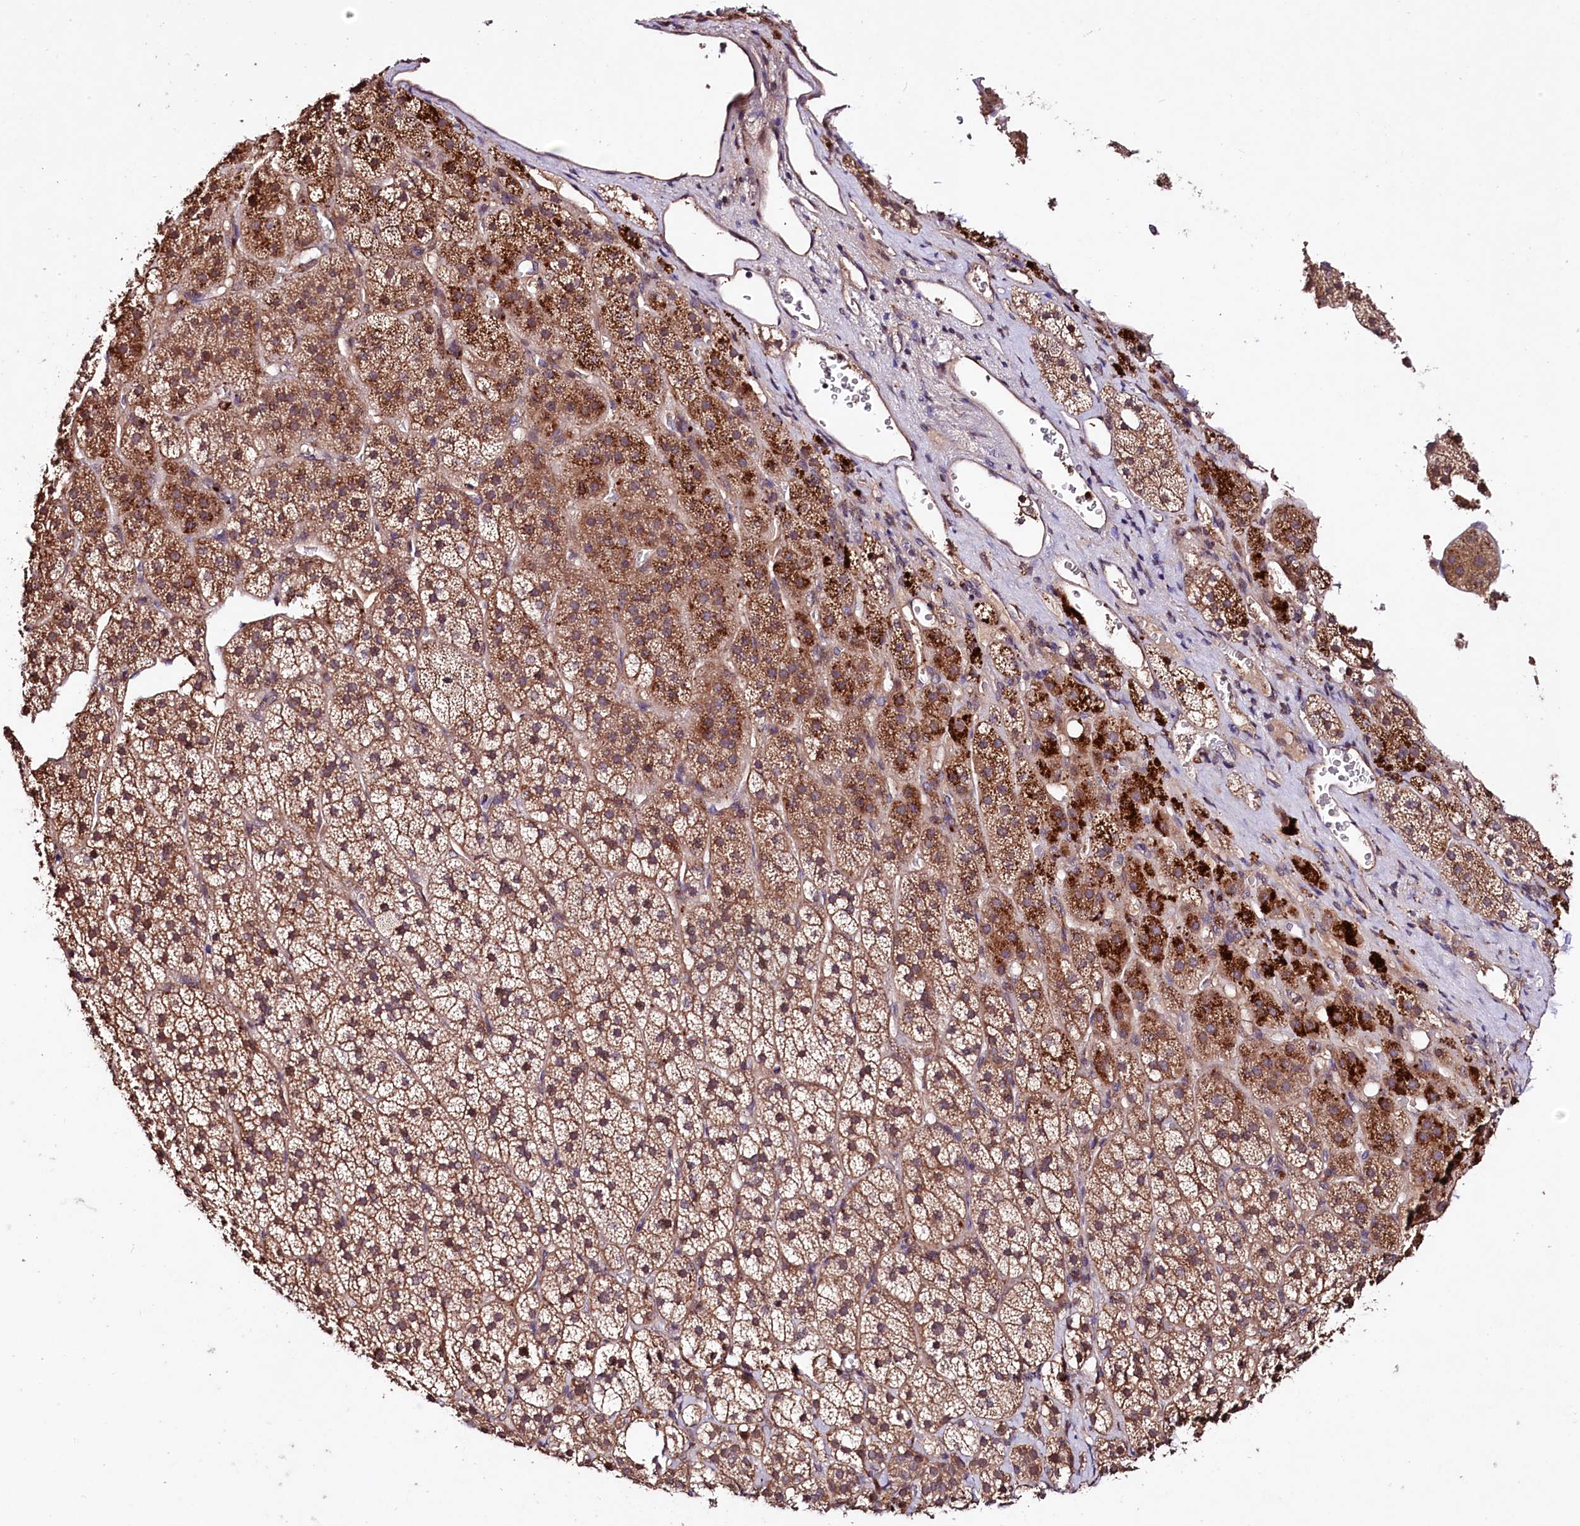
{"staining": {"intensity": "moderate", "quantity": ">75%", "location": "cytoplasmic/membranous"}, "tissue": "adrenal gland", "cell_type": "Glandular cells", "image_type": "normal", "snomed": [{"axis": "morphology", "description": "Normal tissue, NOS"}, {"axis": "topography", "description": "Adrenal gland"}], "caption": "About >75% of glandular cells in normal human adrenal gland demonstrate moderate cytoplasmic/membranous protein positivity as visualized by brown immunohistochemical staining.", "gene": "TNPO3", "patient": {"sex": "female", "age": 44}}